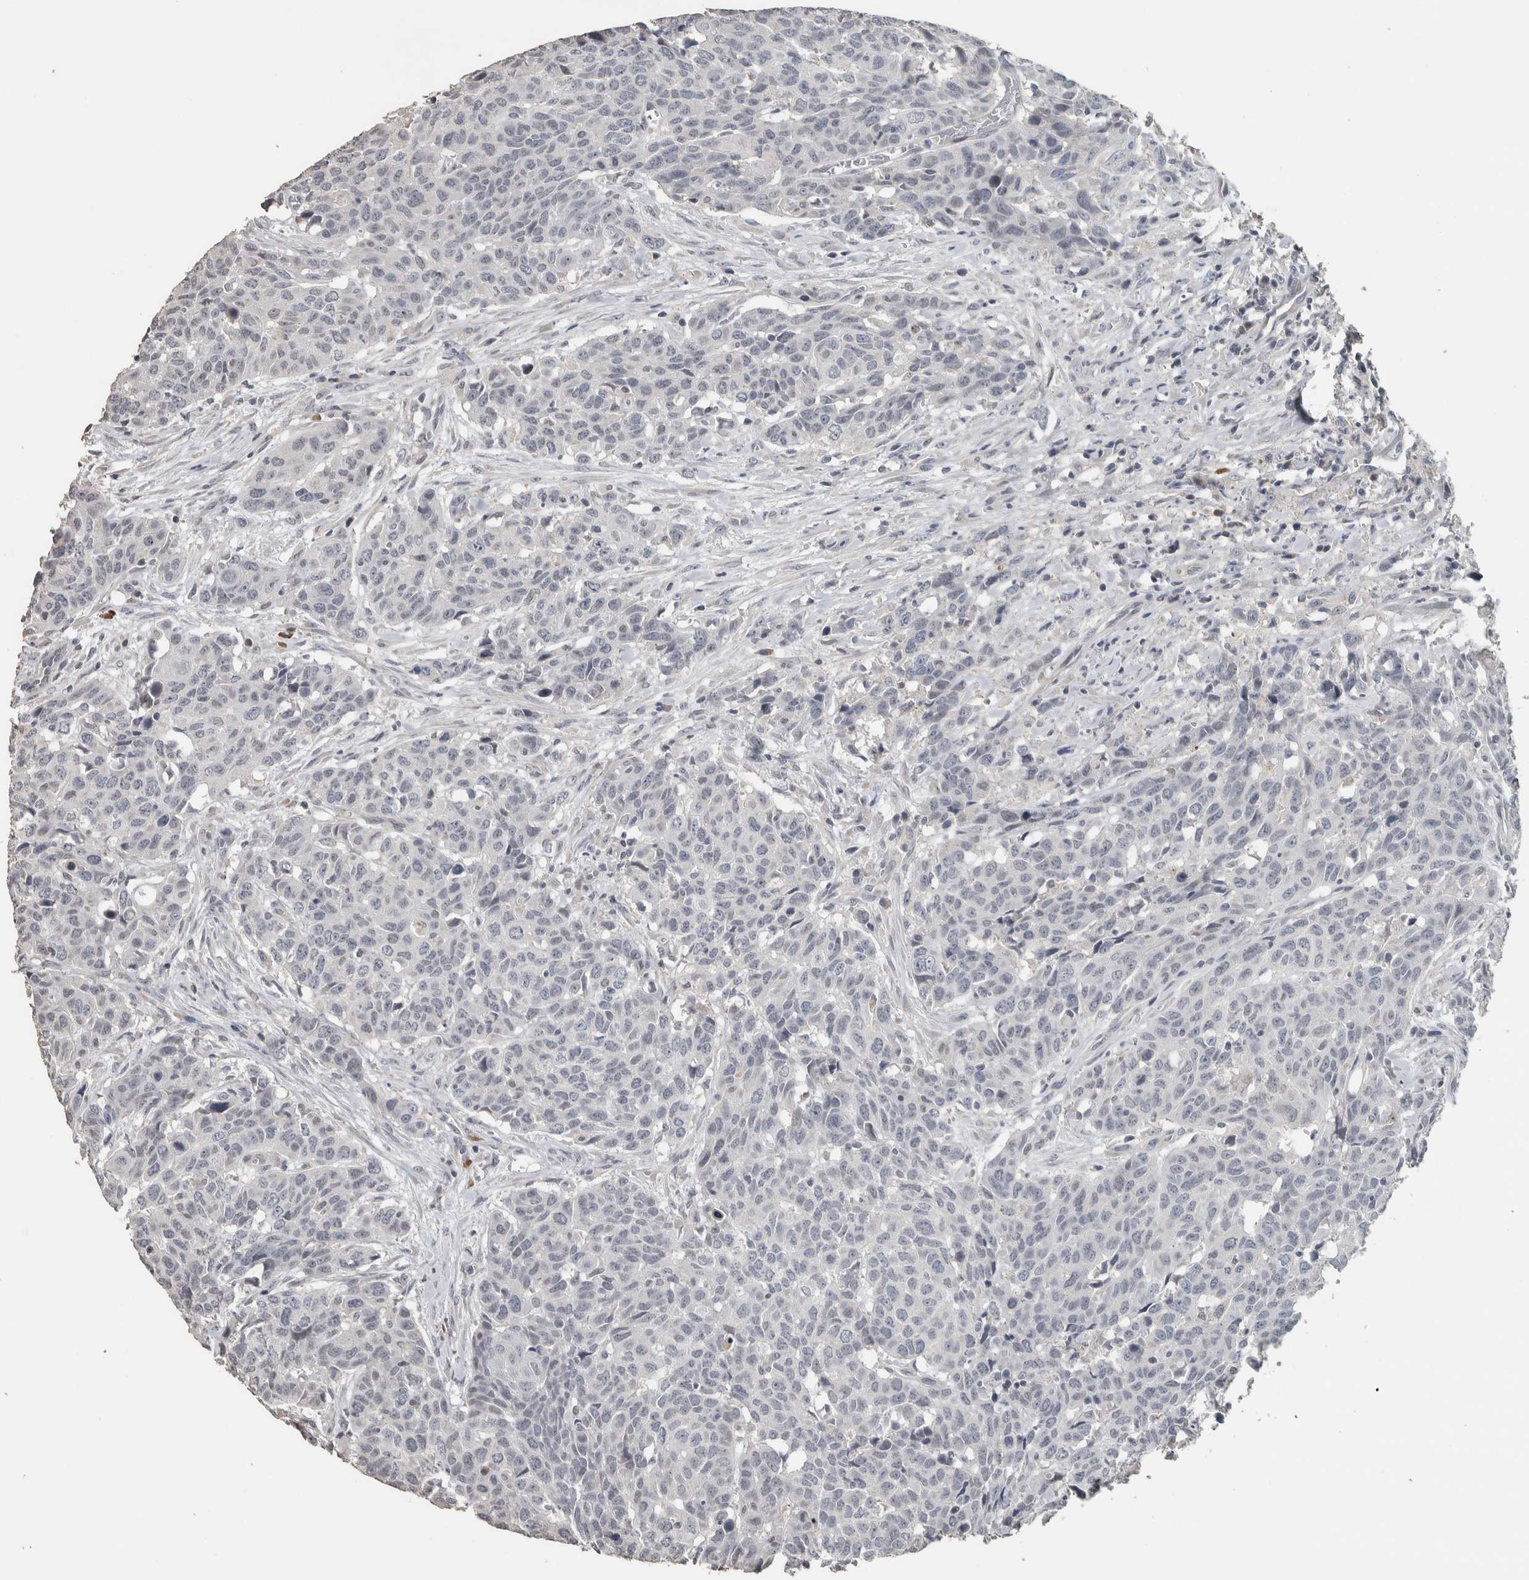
{"staining": {"intensity": "negative", "quantity": "none", "location": "none"}, "tissue": "head and neck cancer", "cell_type": "Tumor cells", "image_type": "cancer", "snomed": [{"axis": "morphology", "description": "Squamous cell carcinoma, NOS"}, {"axis": "topography", "description": "Head-Neck"}], "caption": "The histopathology image reveals no staining of tumor cells in squamous cell carcinoma (head and neck).", "gene": "NECAB1", "patient": {"sex": "male", "age": 66}}